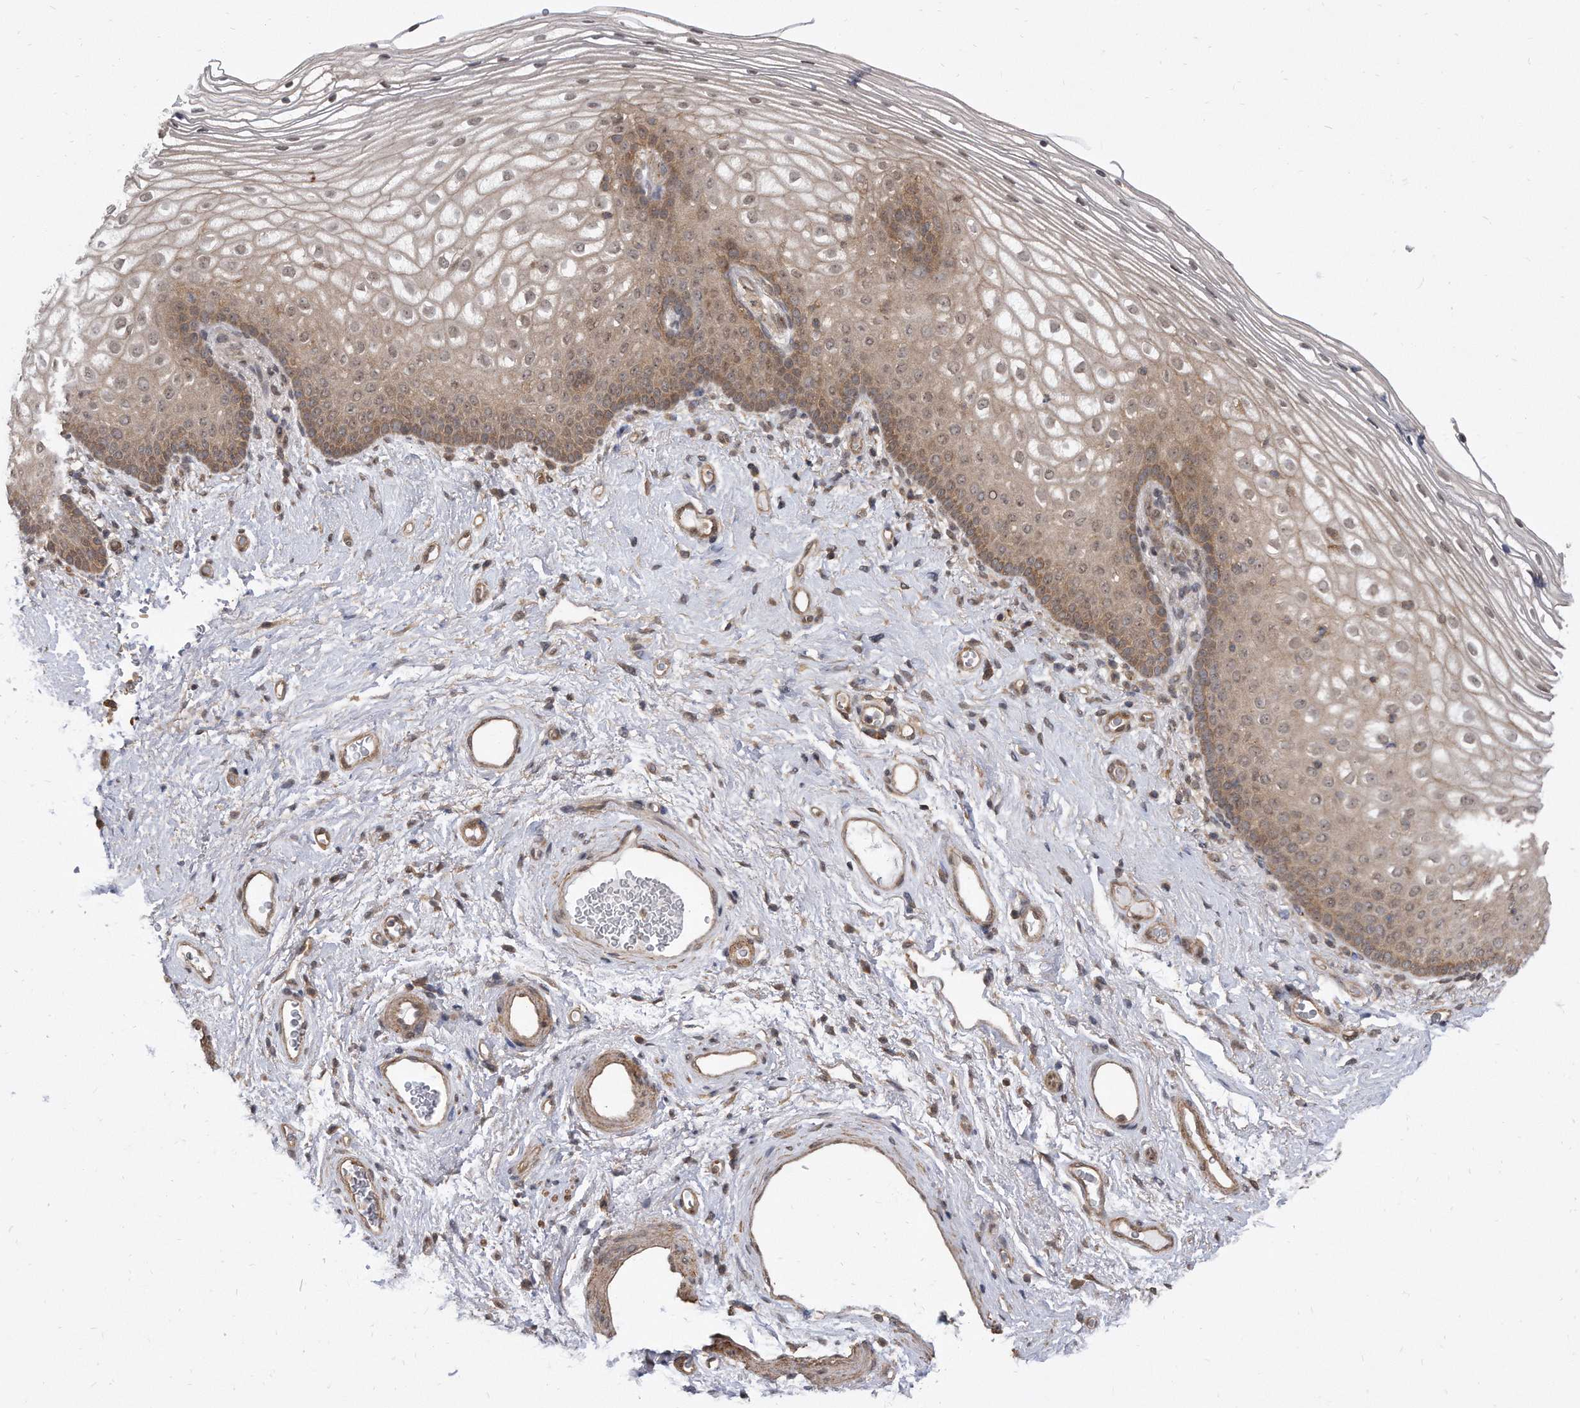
{"staining": {"intensity": "moderate", "quantity": "25%-75%", "location": "cytoplasmic/membranous,nuclear"}, "tissue": "vagina", "cell_type": "Squamous epithelial cells", "image_type": "normal", "snomed": [{"axis": "morphology", "description": "Normal tissue, NOS"}, {"axis": "topography", "description": "Vagina"}], "caption": "Moderate cytoplasmic/membranous,nuclear staining is present in about 25%-75% of squamous epithelial cells in benign vagina. Ihc stains the protein in brown and the nuclei are stained blue.", "gene": "TCP1", "patient": {"sex": "female", "age": 60}}